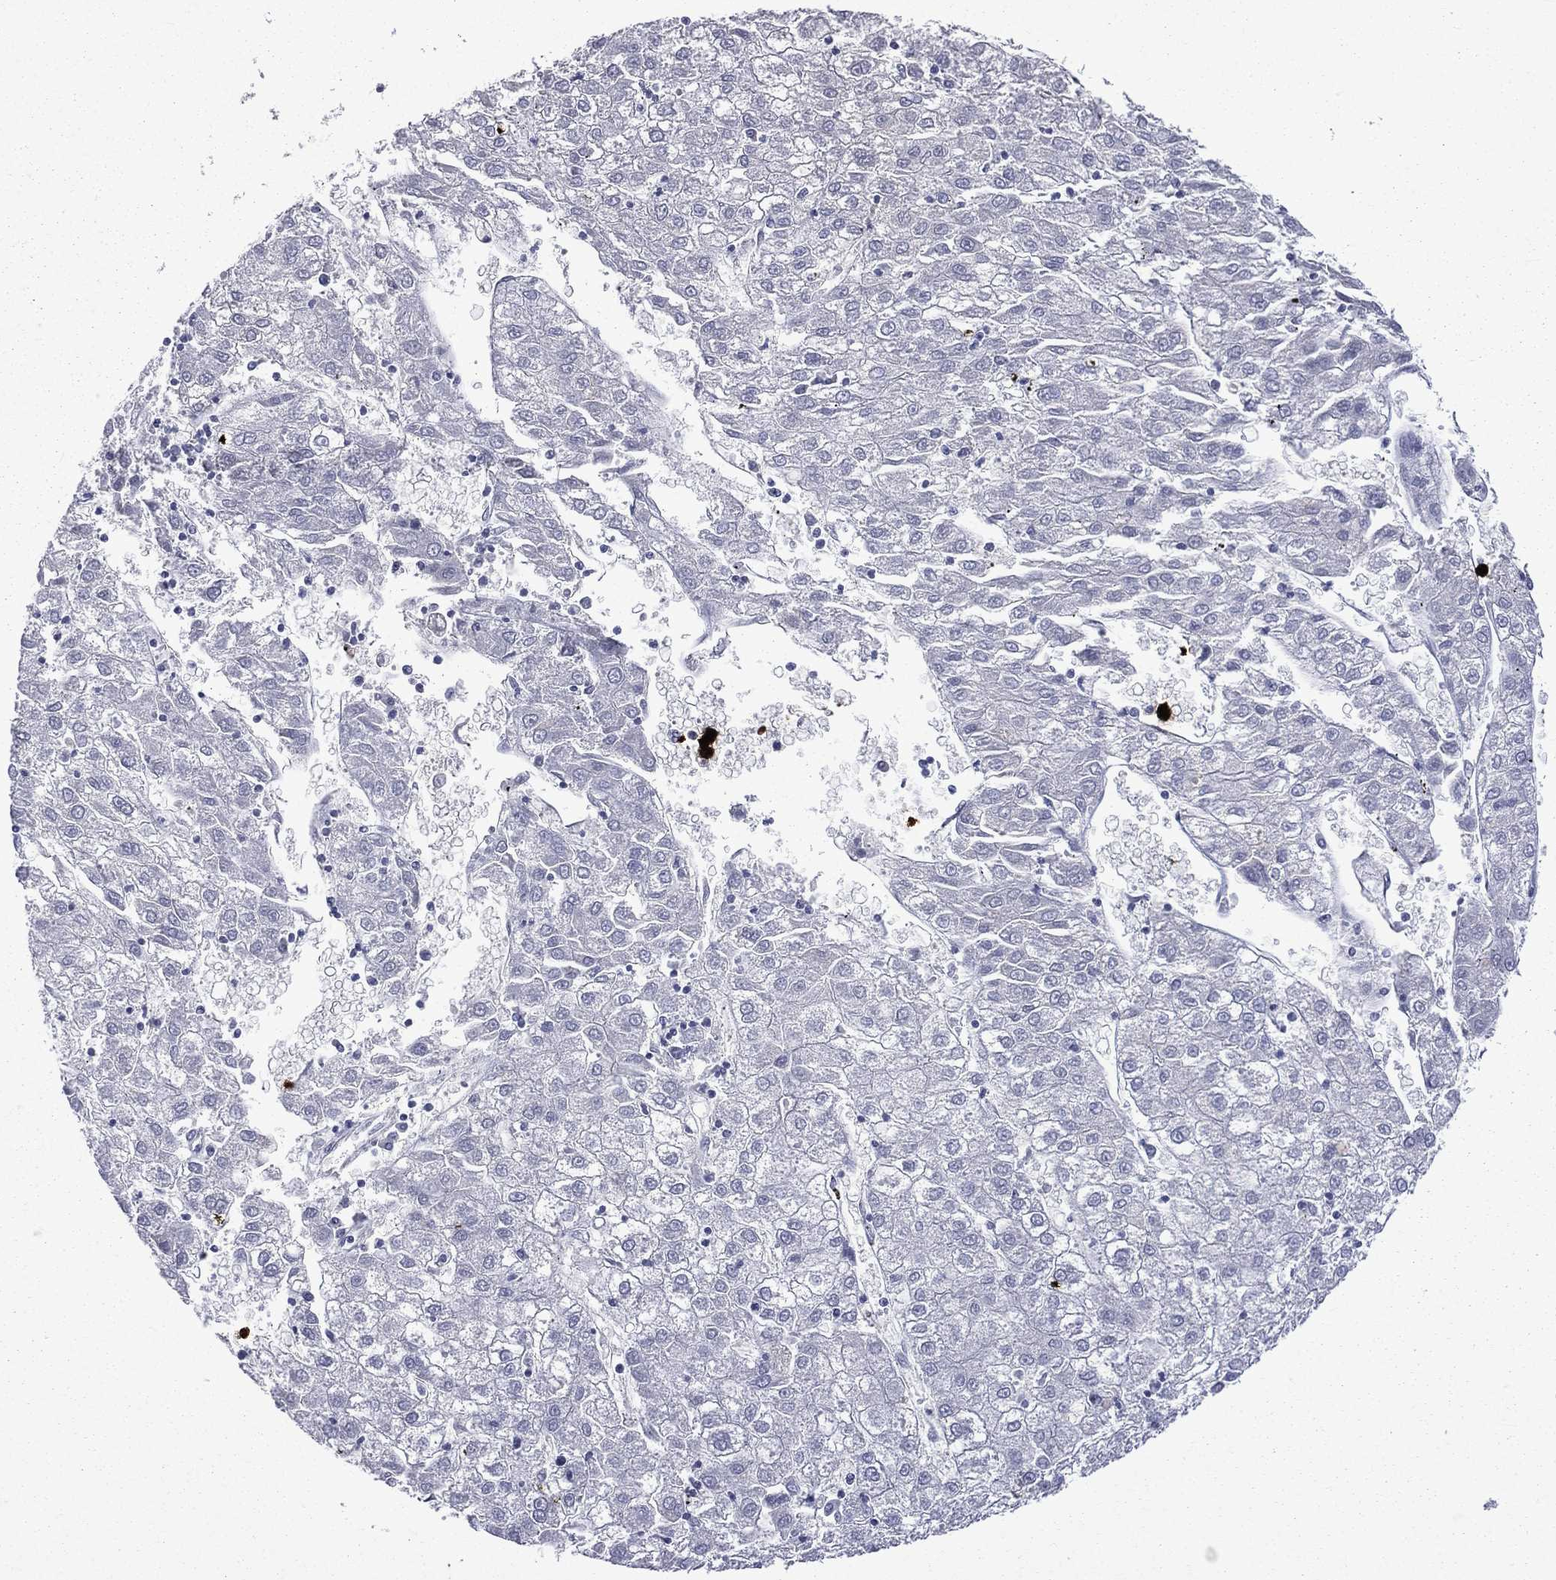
{"staining": {"intensity": "negative", "quantity": "none", "location": "none"}, "tissue": "liver cancer", "cell_type": "Tumor cells", "image_type": "cancer", "snomed": [{"axis": "morphology", "description": "Carcinoma, Hepatocellular, NOS"}, {"axis": "topography", "description": "Liver"}], "caption": "The photomicrograph exhibits no staining of tumor cells in liver hepatocellular carcinoma.", "gene": "ELANE", "patient": {"sex": "male", "age": 72}}